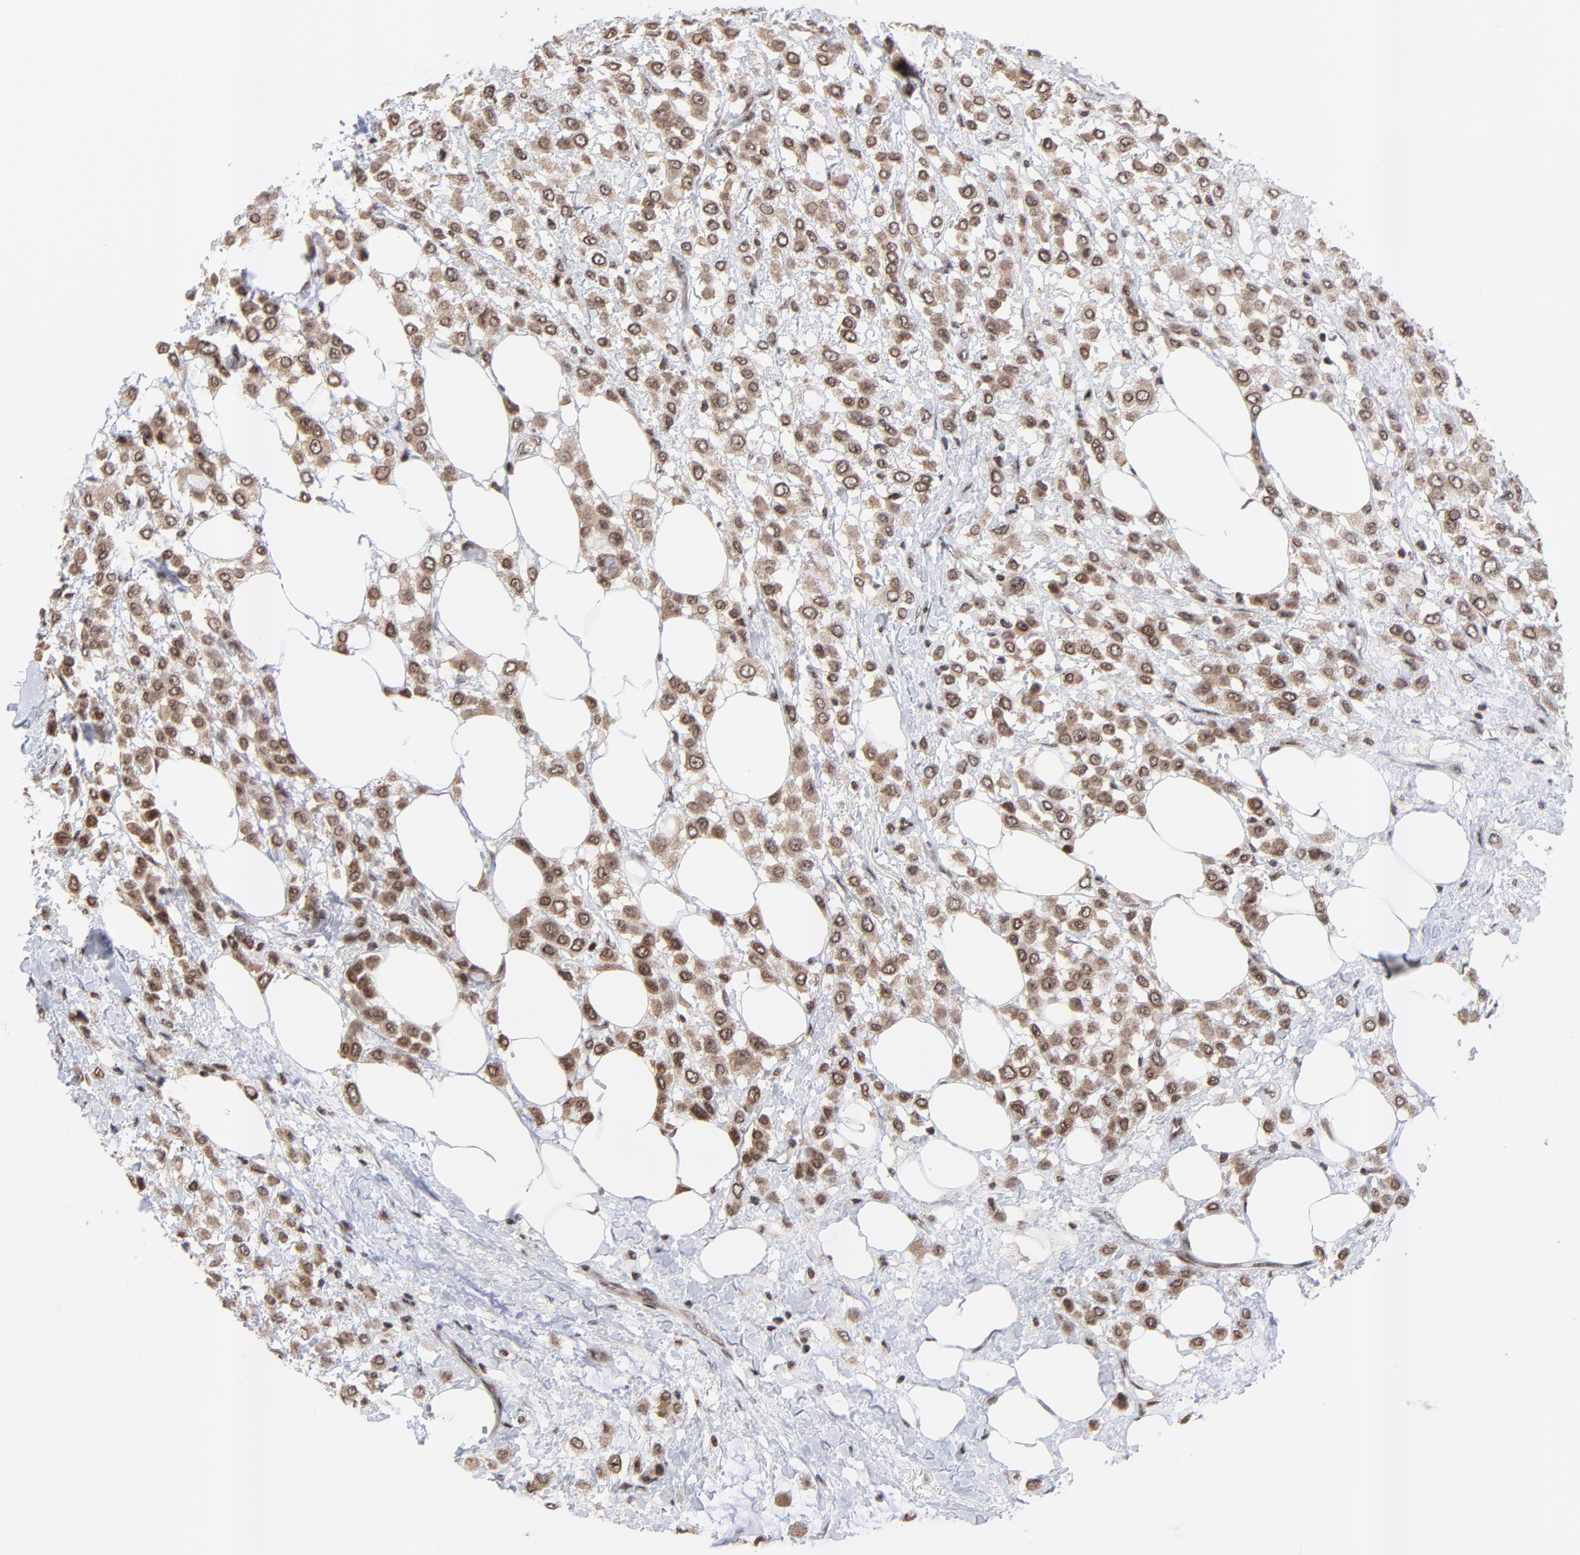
{"staining": {"intensity": "strong", "quantity": ">75%", "location": "cytoplasmic/membranous,nuclear"}, "tissue": "breast cancer", "cell_type": "Tumor cells", "image_type": "cancer", "snomed": [{"axis": "morphology", "description": "Lobular carcinoma"}, {"axis": "topography", "description": "Breast"}], "caption": "Breast cancer (lobular carcinoma) was stained to show a protein in brown. There is high levels of strong cytoplasmic/membranous and nuclear expression in about >75% of tumor cells. The protein is shown in brown color, while the nuclei are stained blue.", "gene": "ZNF777", "patient": {"sex": "female", "age": 85}}